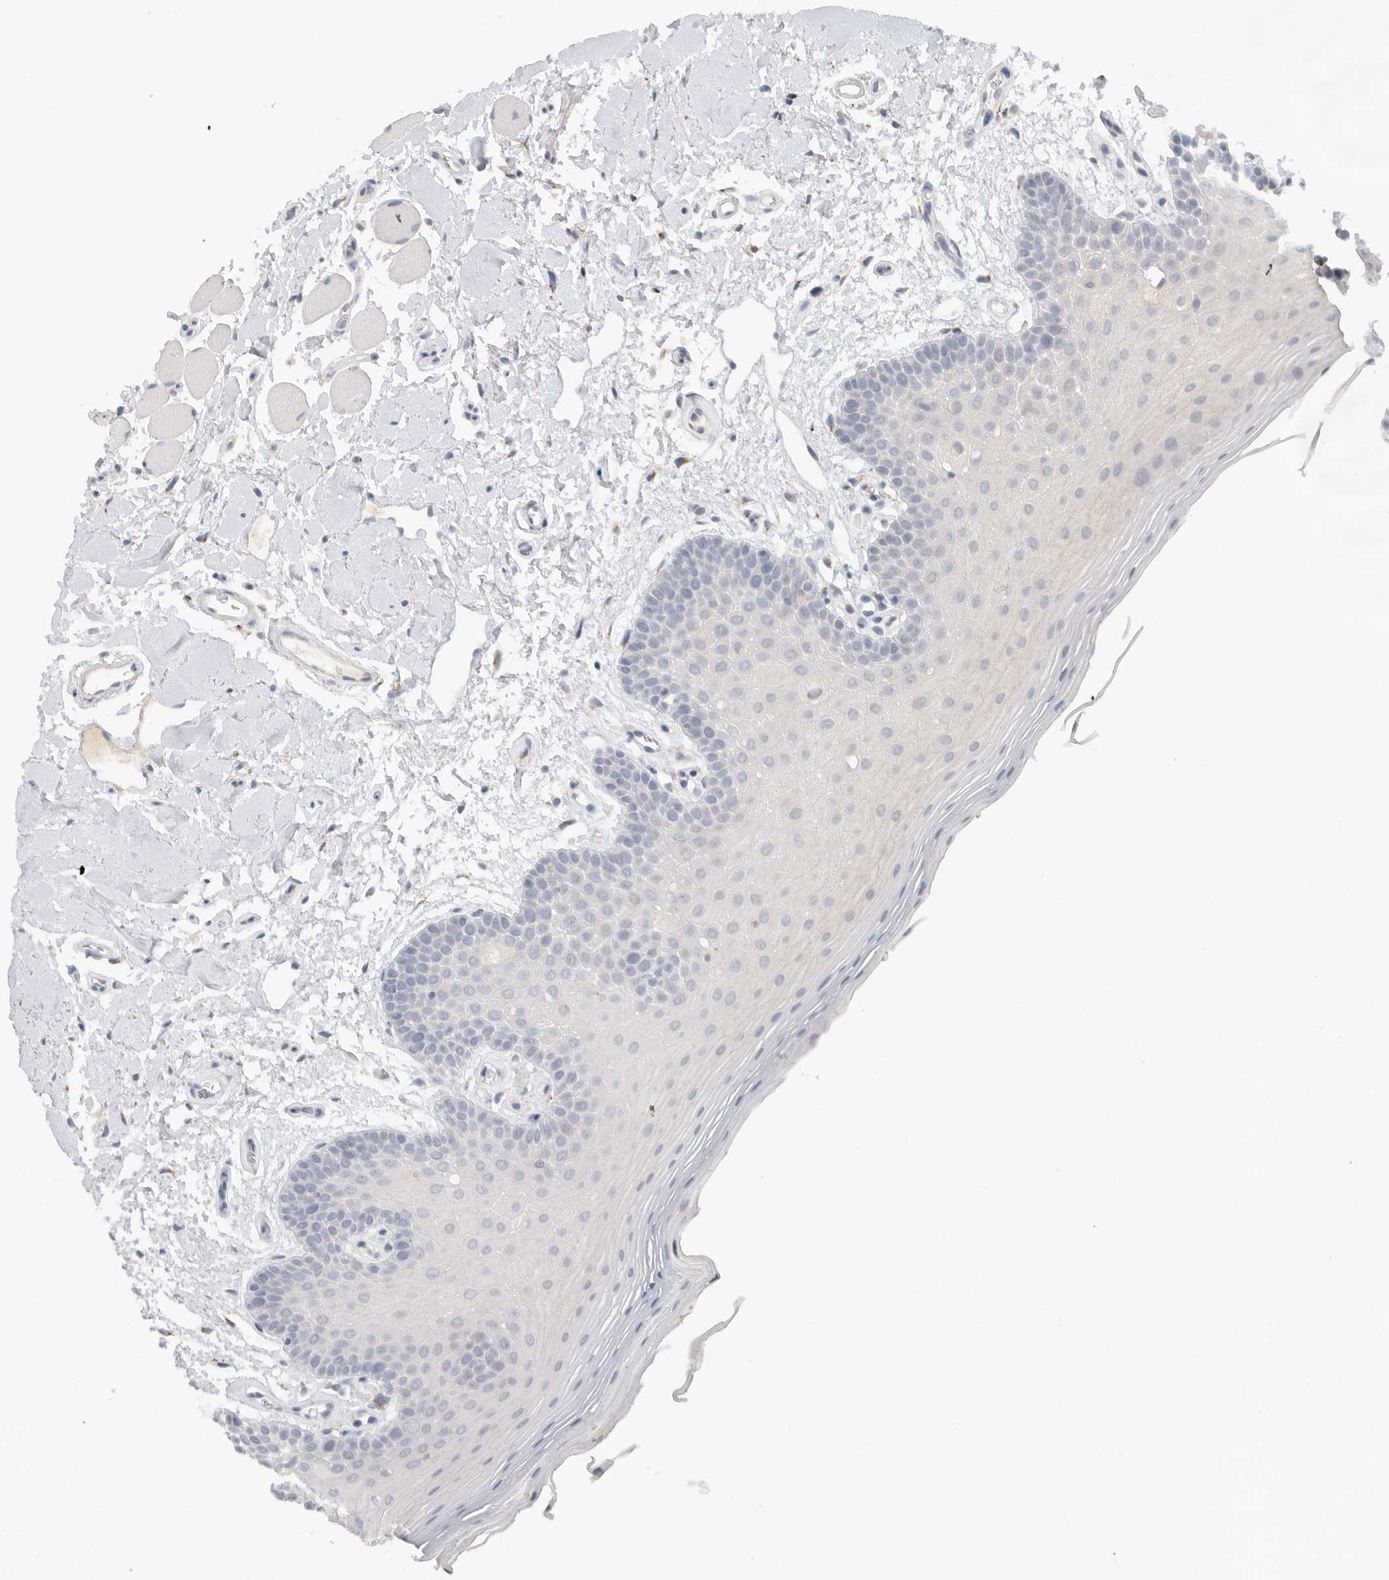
{"staining": {"intensity": "negative", "quantity": "none", "location": "none"}, "tissue": "oral mucosa", "cell_type": "Squamous epithelial cells", "image_type": "normal", "snomed": [{"axis": "morphology", "description": "Normal tissue, NOS"}, {"axis": "topography", "description": "Oral tissue"}], "caption": "Immunohistochemical staining of benign oral mucosa displays no significant staining in squamous epithelial cells. (Brightfield microscopy of DAB (3,3'-diaminobenzidine) IHC at high magnification).", "gene": "PAM", "patient": {"sex": "male", "age": 62}}